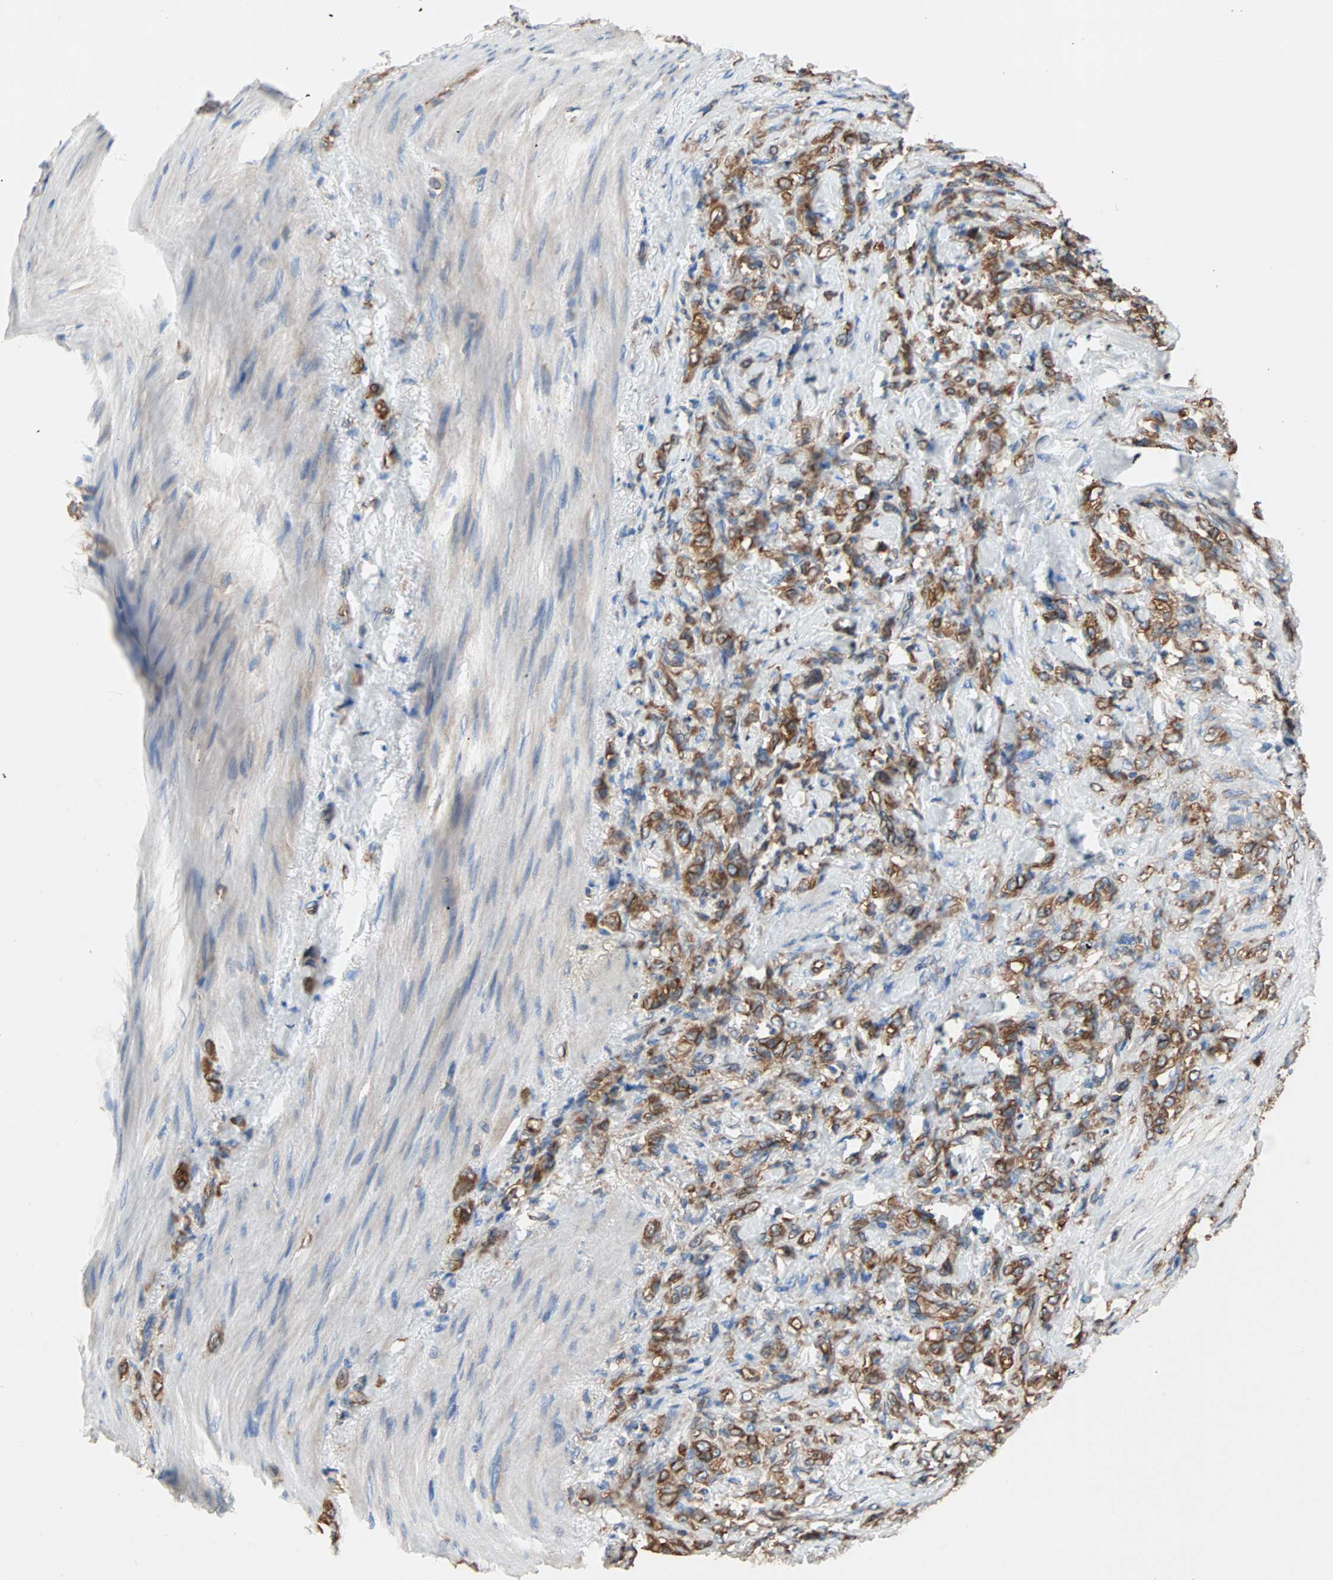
{"staining": {"intensity": "moderate", "quantity": ">75%", "location": "cytoplasmic/membranous"}, "tissue": "stomach cancer", "cell_type": "Tumor cells", "image_type": "cancer", "snomed": [{"axis": "morphology", "description": "Adenocarcinoma, NOS"}, {"axis": "topography", "description": "Stomach"}], "caption": "IHC image of human stomach adenocarcinoma stained for a protein (brown), which reveals medium levels of moderate cytoplasmic/membranous positivity in approximately >75% of tumor cells.", "gene": "EEF2", "patient": {"sex": "male", "age": 82}}